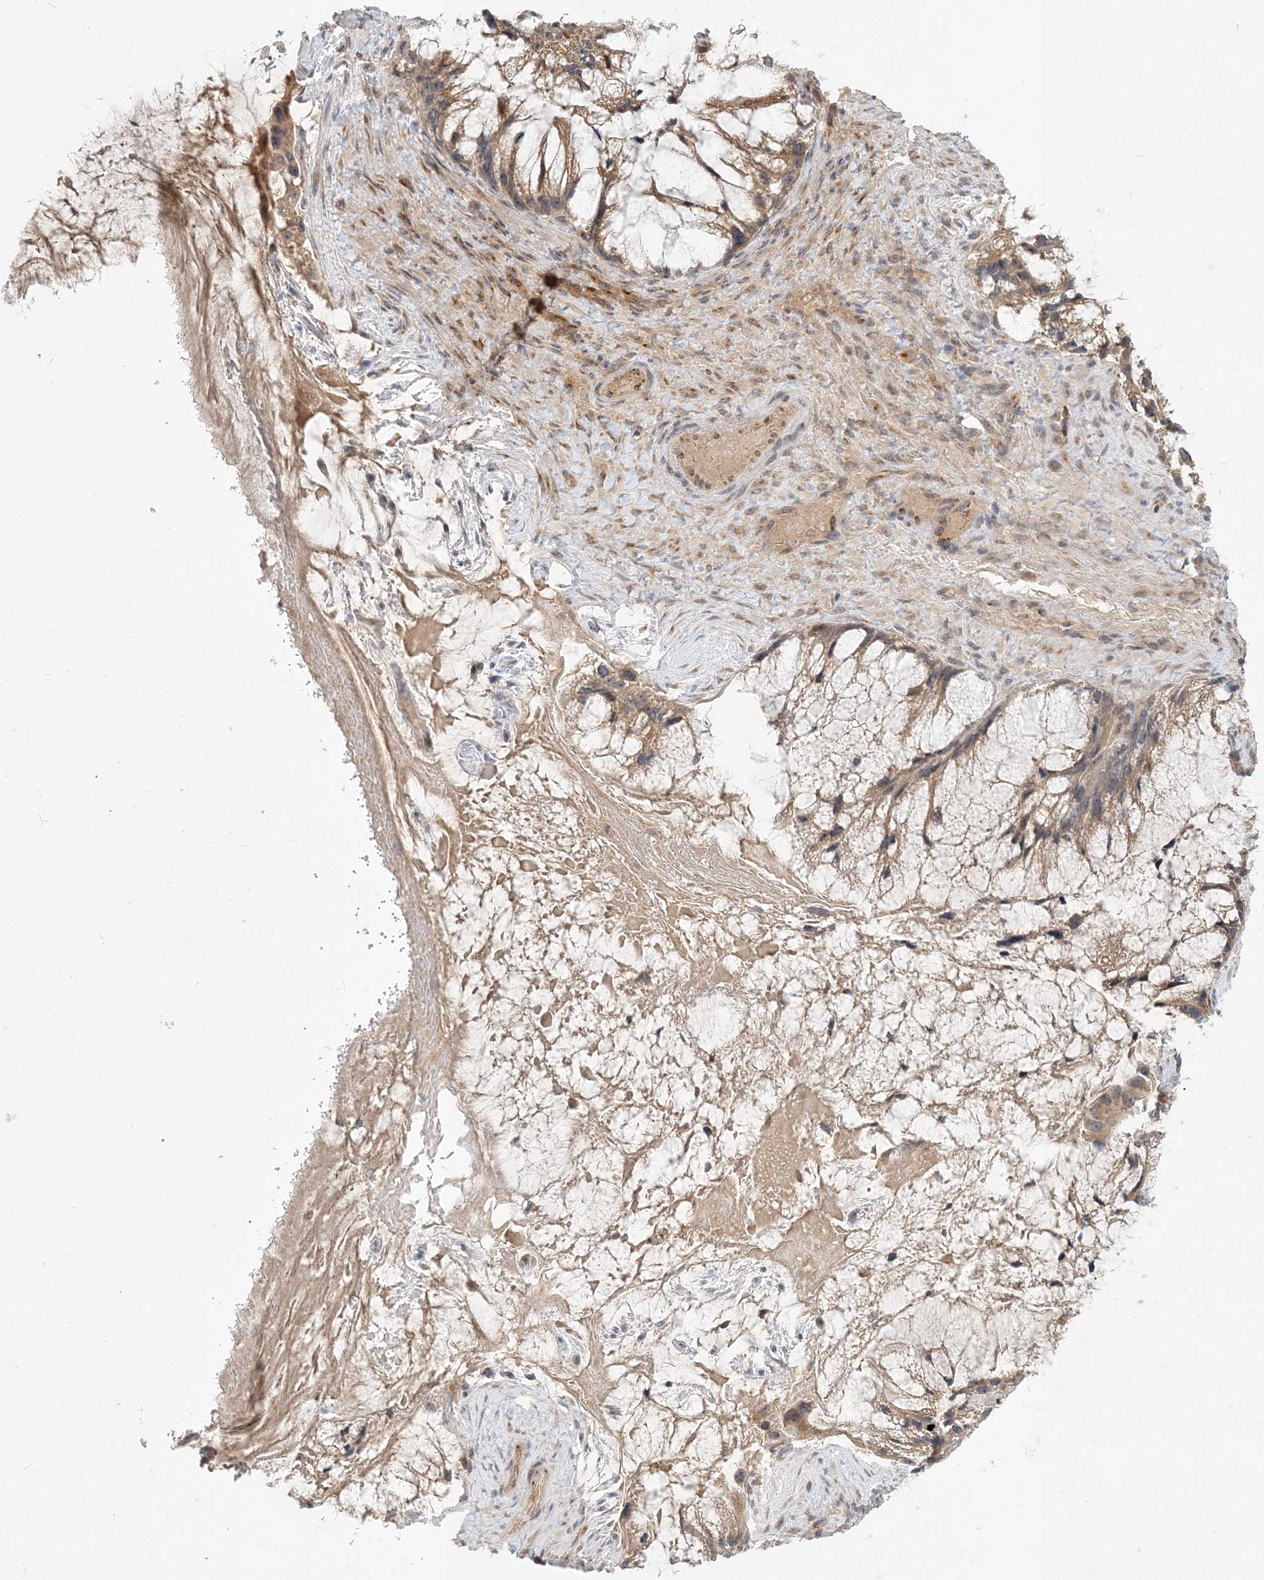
{"staining": {"intensity": "moderate", "quantity": ">75%", "location": "cytoplasmic/membranous"}, "tissue": "ovarian cancer", "cell_type": "Tumor cells", "image_type": "cancer", "snomed": [{"axis": "morphology", "description": "Cystadenocarcinoma, mucinous, NOS"}, {"axis": "topography", "description": "Ovary"}], "caption": "IHC (DAB) staining of human ovarian cancer (mucinous cystadenocarcinoma) demonstrates moderate cytoplasmic/membranous protein positivity in about >75% of tumor cells. (DAB IHC, brown staining for protein, blue staining for nuclei).", "gene": "AP1AR", "patient": {"sex": "female", "age": 37}}